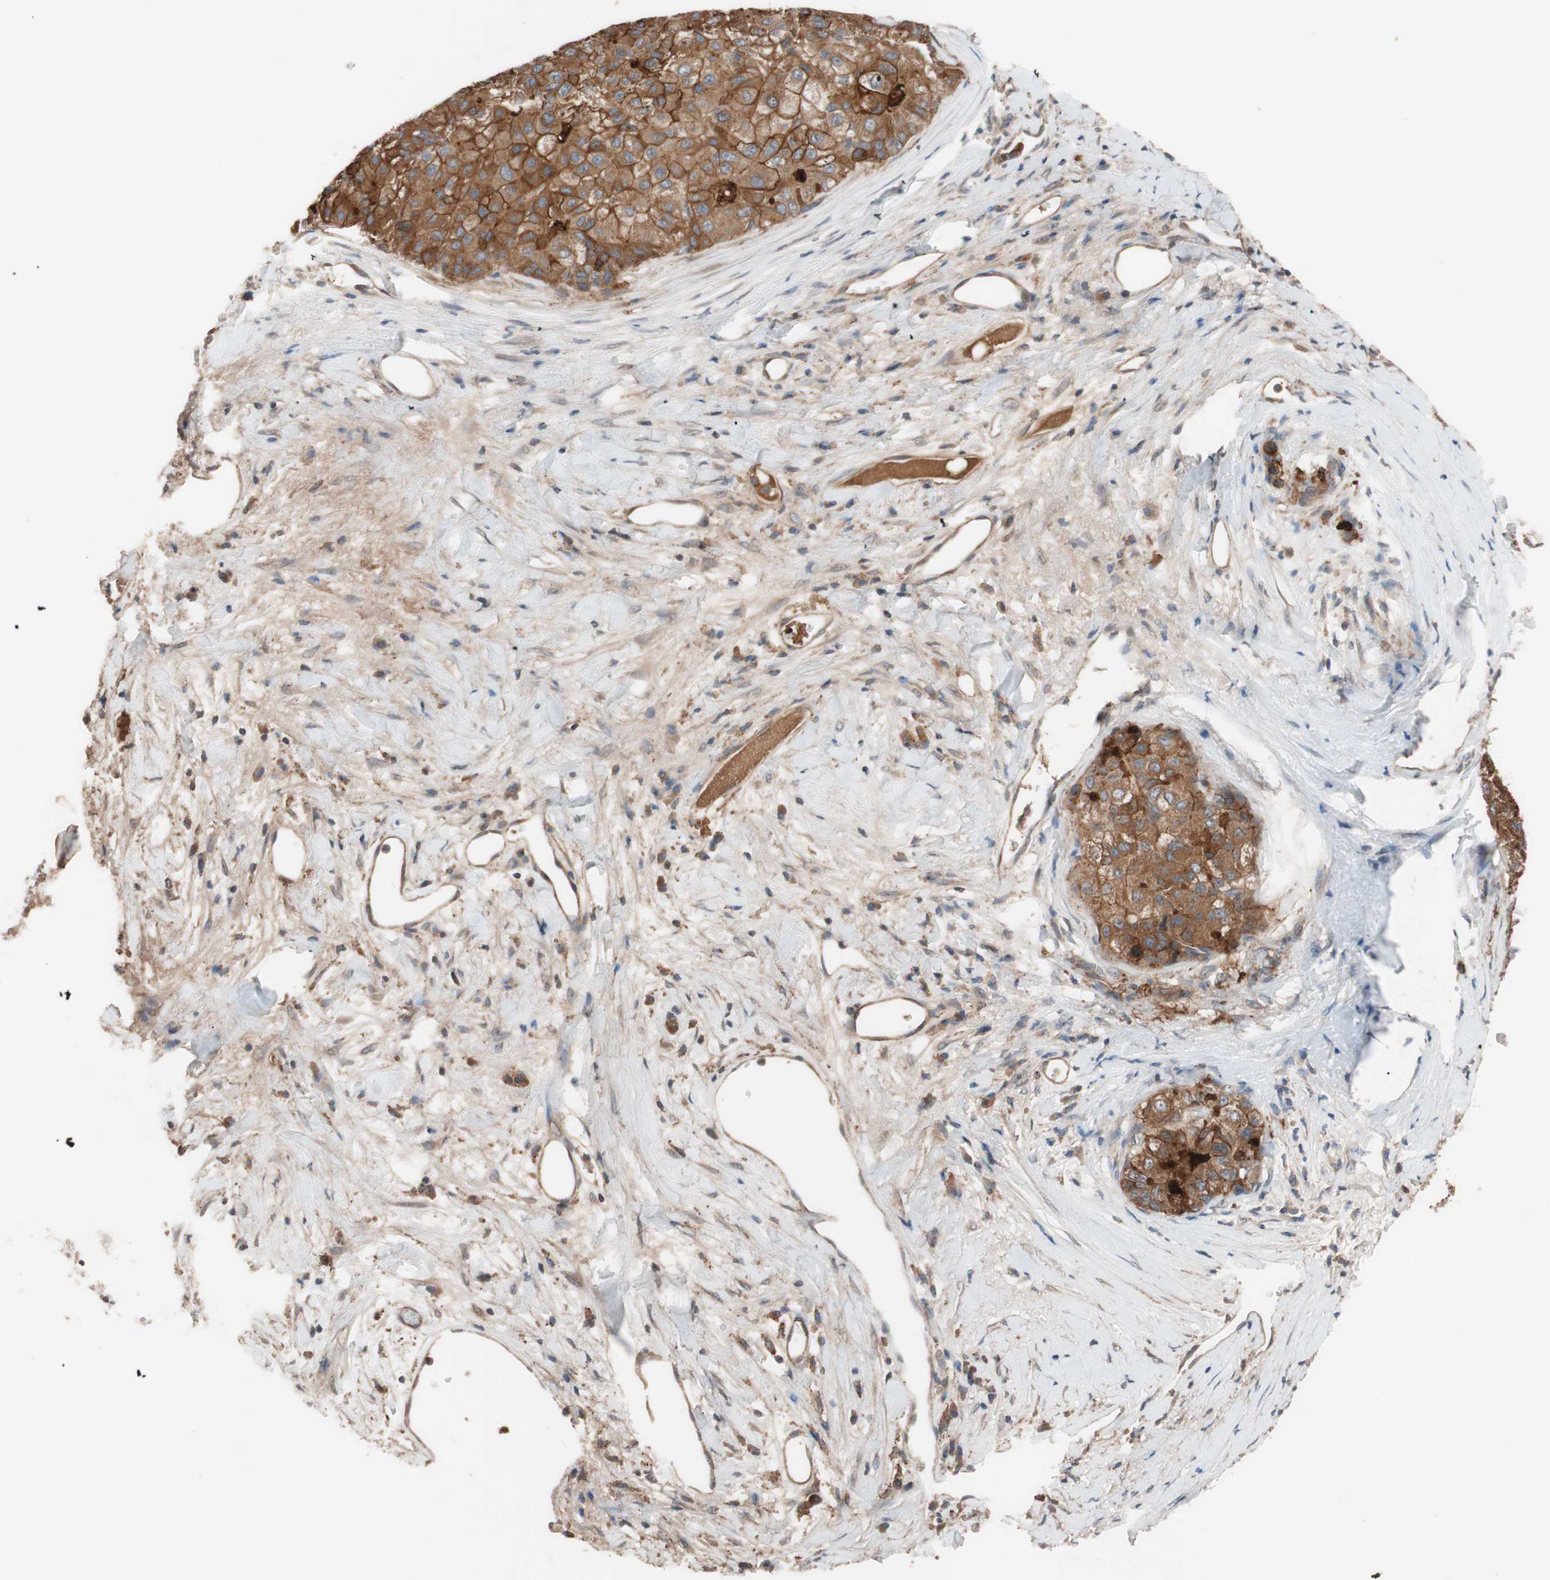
{"staining": {"intensity": "strong", "quantity": ">75%", "location": "cytoplasmic/membranous"}, "tissue": "liver cancer", "cell_type": "Tumor cells", "image_type": "cancer", "snomed": [{"axis": "morphology", "description": "Carcinoma, Hepatocellular, NOS"}, {"axis": "topography", "description": "Liver"}], "caption": "The image exhibits a brown stain indicating the presence of a protein in the cytoplasmic/membranous of tumor cells in liver cancer.", "gene": "SDC4", "patient": {"sex": "male", "age": 80}}